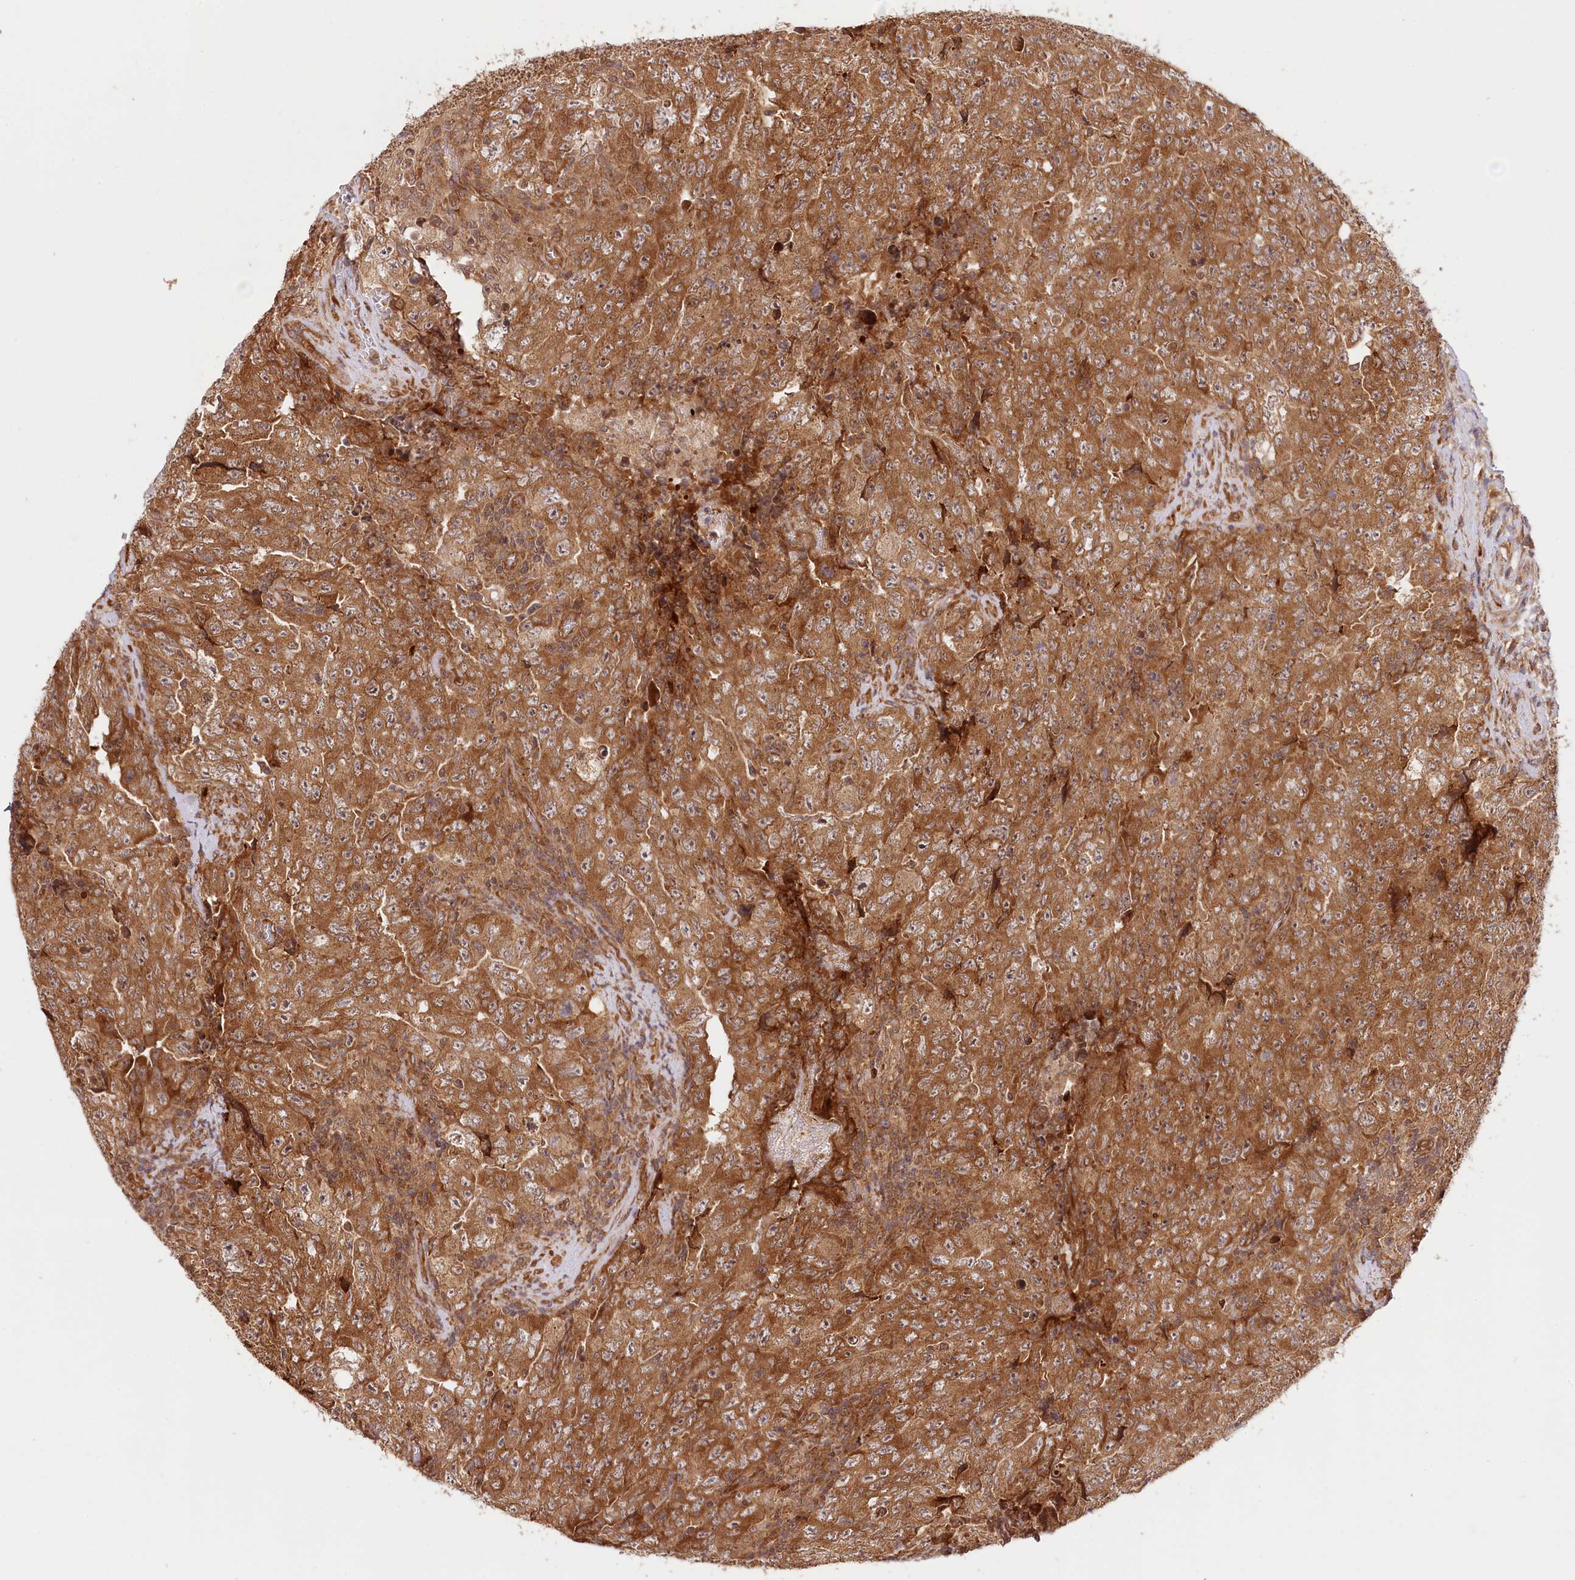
{"staining": {"intensity": "strong", "quantity": ">75%", "location": "cytoplasmic/membranous"}, "tissue": "testis cancer", "cell_type": "Tumor cells", "image_type": "cancer", "snomed": [{"axis": "morphology", "description": "Carcinoma, Embryonal, NOS"}, {"axis": "topography", "description": "Testis"}], "caption": "Strong cytoplasmic/membranous expression for a protein is appreciated in about >75% of tumor cells of testis cancer (embryonal carcinoma) using immunohistochemistry.", "gene": "CEP70", "patient": {"sex": "male", "age": 26}}